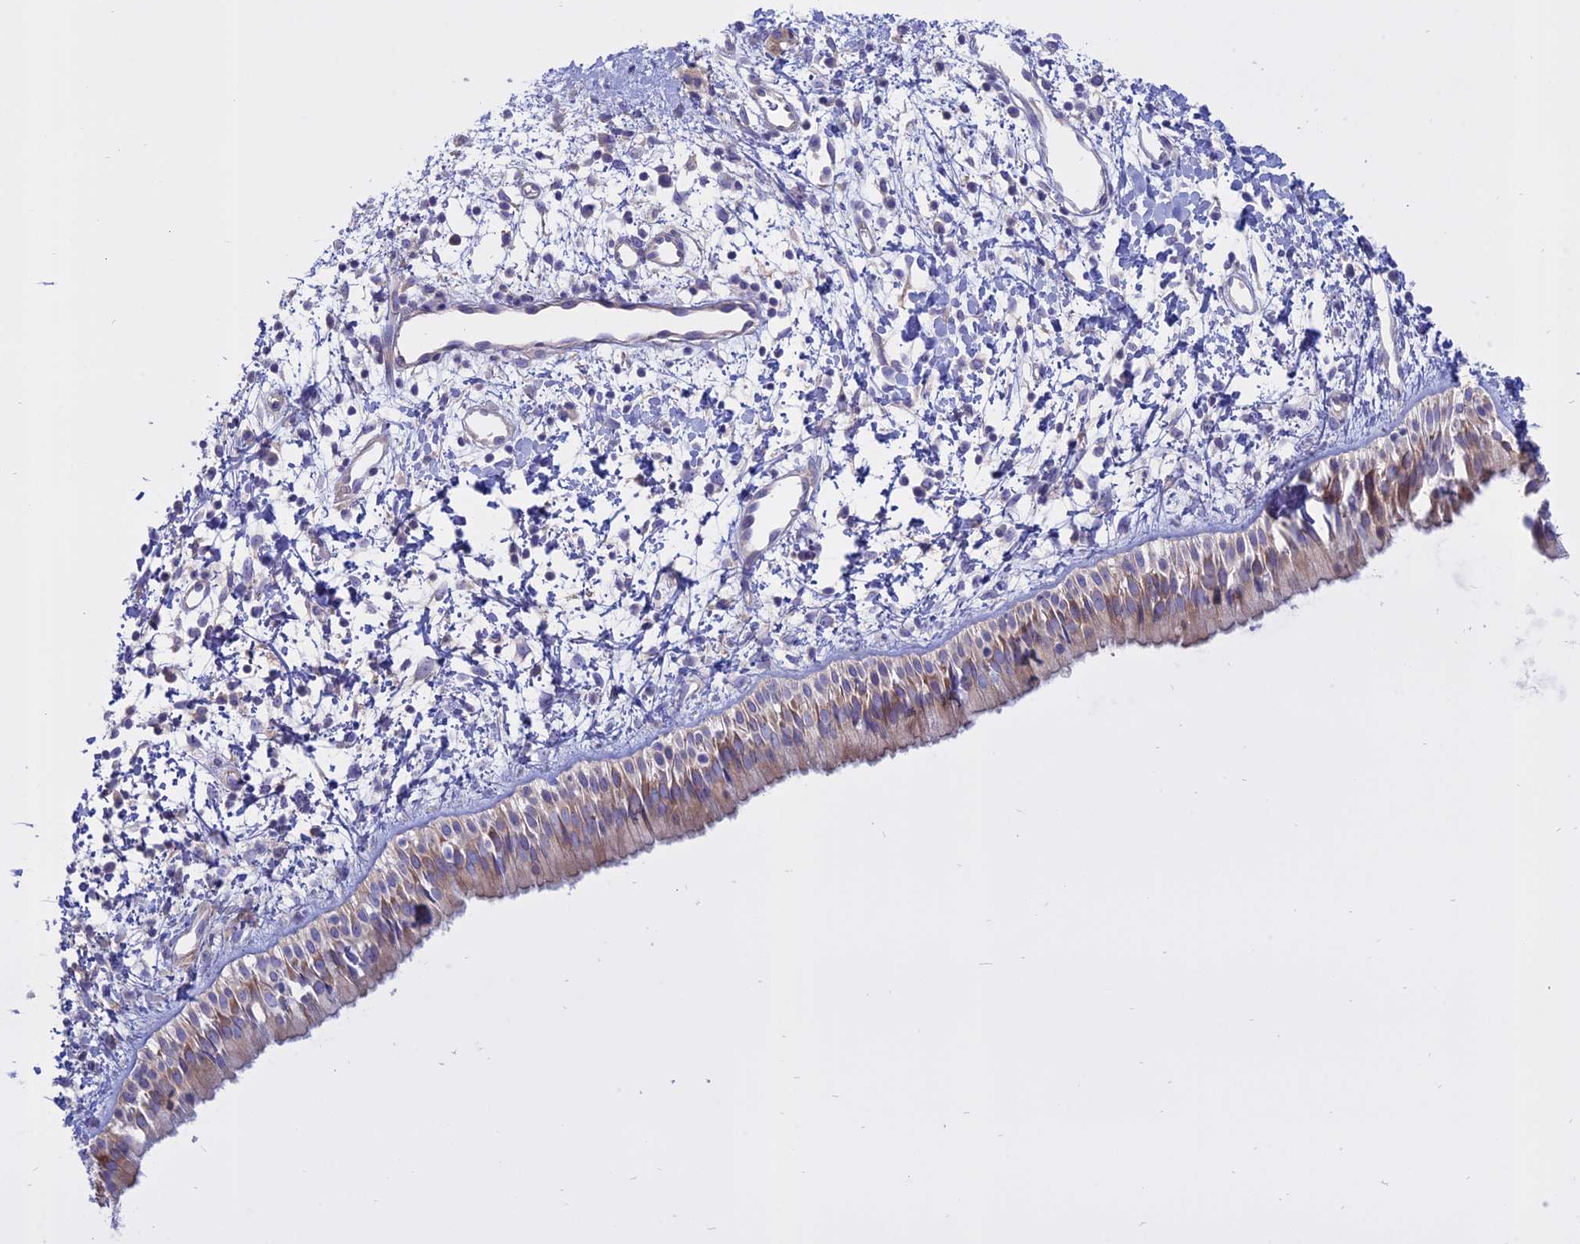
{"staining": {"intensity": "weak", "quantity": ">75%", "location": "cytoplasmic/membranous"}, "tissue": "nasopharynx", "cell_type": "Respiratory epithelial cells", "image_type": "normal", "snomed": [{"axis": "morphology", "description": "Normal tissue, NOS"}, {"axis": "topography", "description": "Nasopharynx"}], "caption": "A photomicrograph of human nasopharynx stained for a protein displays weak cytoplasmic/membranous brown staining in respiratory epithelial cells. (DAB (3,3'-diaminobenzidine) IHC with brightfield microscopy, high magnification).", "gene": "AHCYL1", "patient": {"sex": "male", "age": 22}}